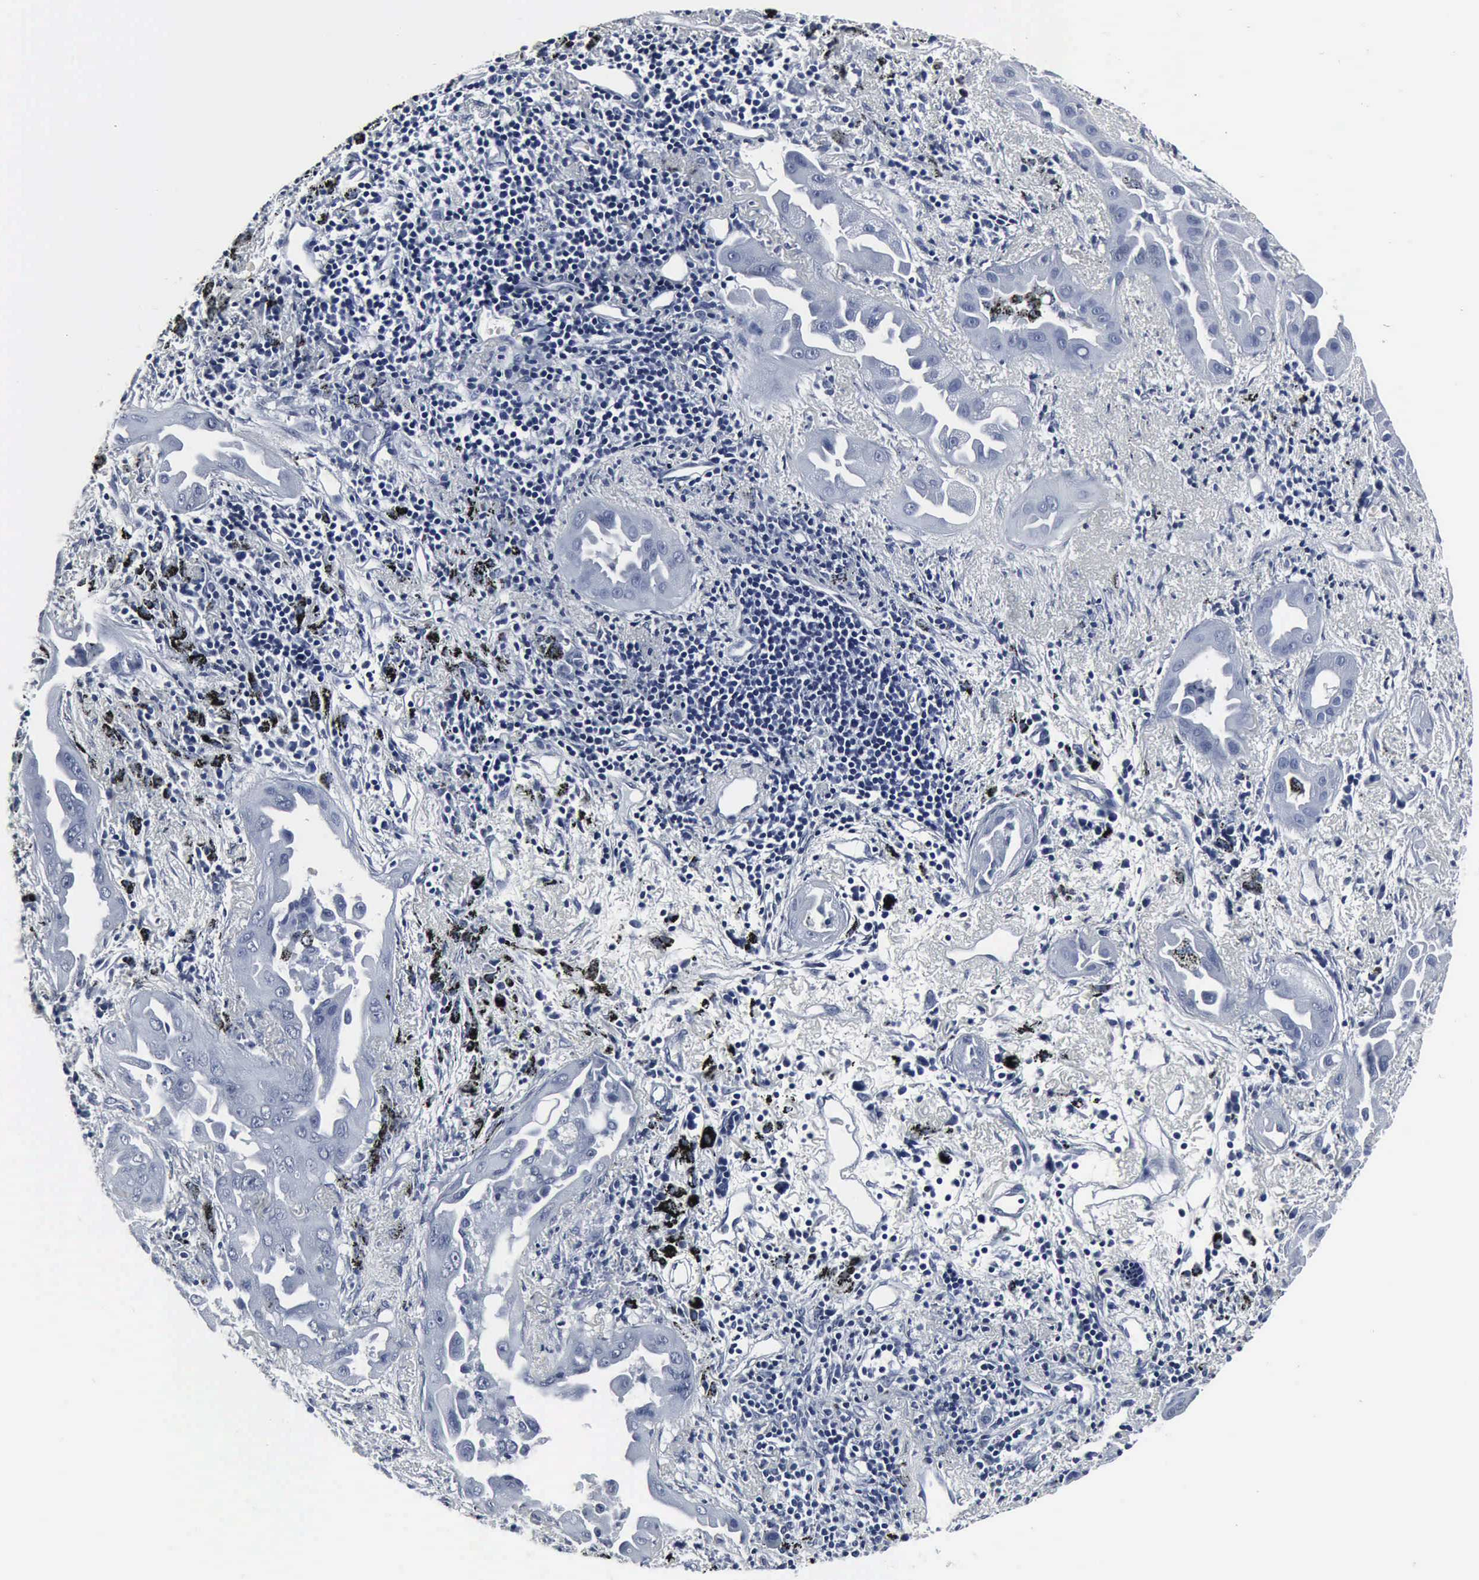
{"staining": {"intensity": "negative", "quantity": "none", "location": "none"}, "tissue": "lung cancer", "cell_type": "Tumor cells", "image_type": "cancer", "snomed": [{"axis": "morphology", "description": "Adenocarcinoma, NOS"}, {"axis": "topography", "description": "Lung"}], "caption": "Tumor cells show no significant protein positivity in lung cancer.", "gene": "SNAP25", "patient": {"sex": "male", "age": 68}}